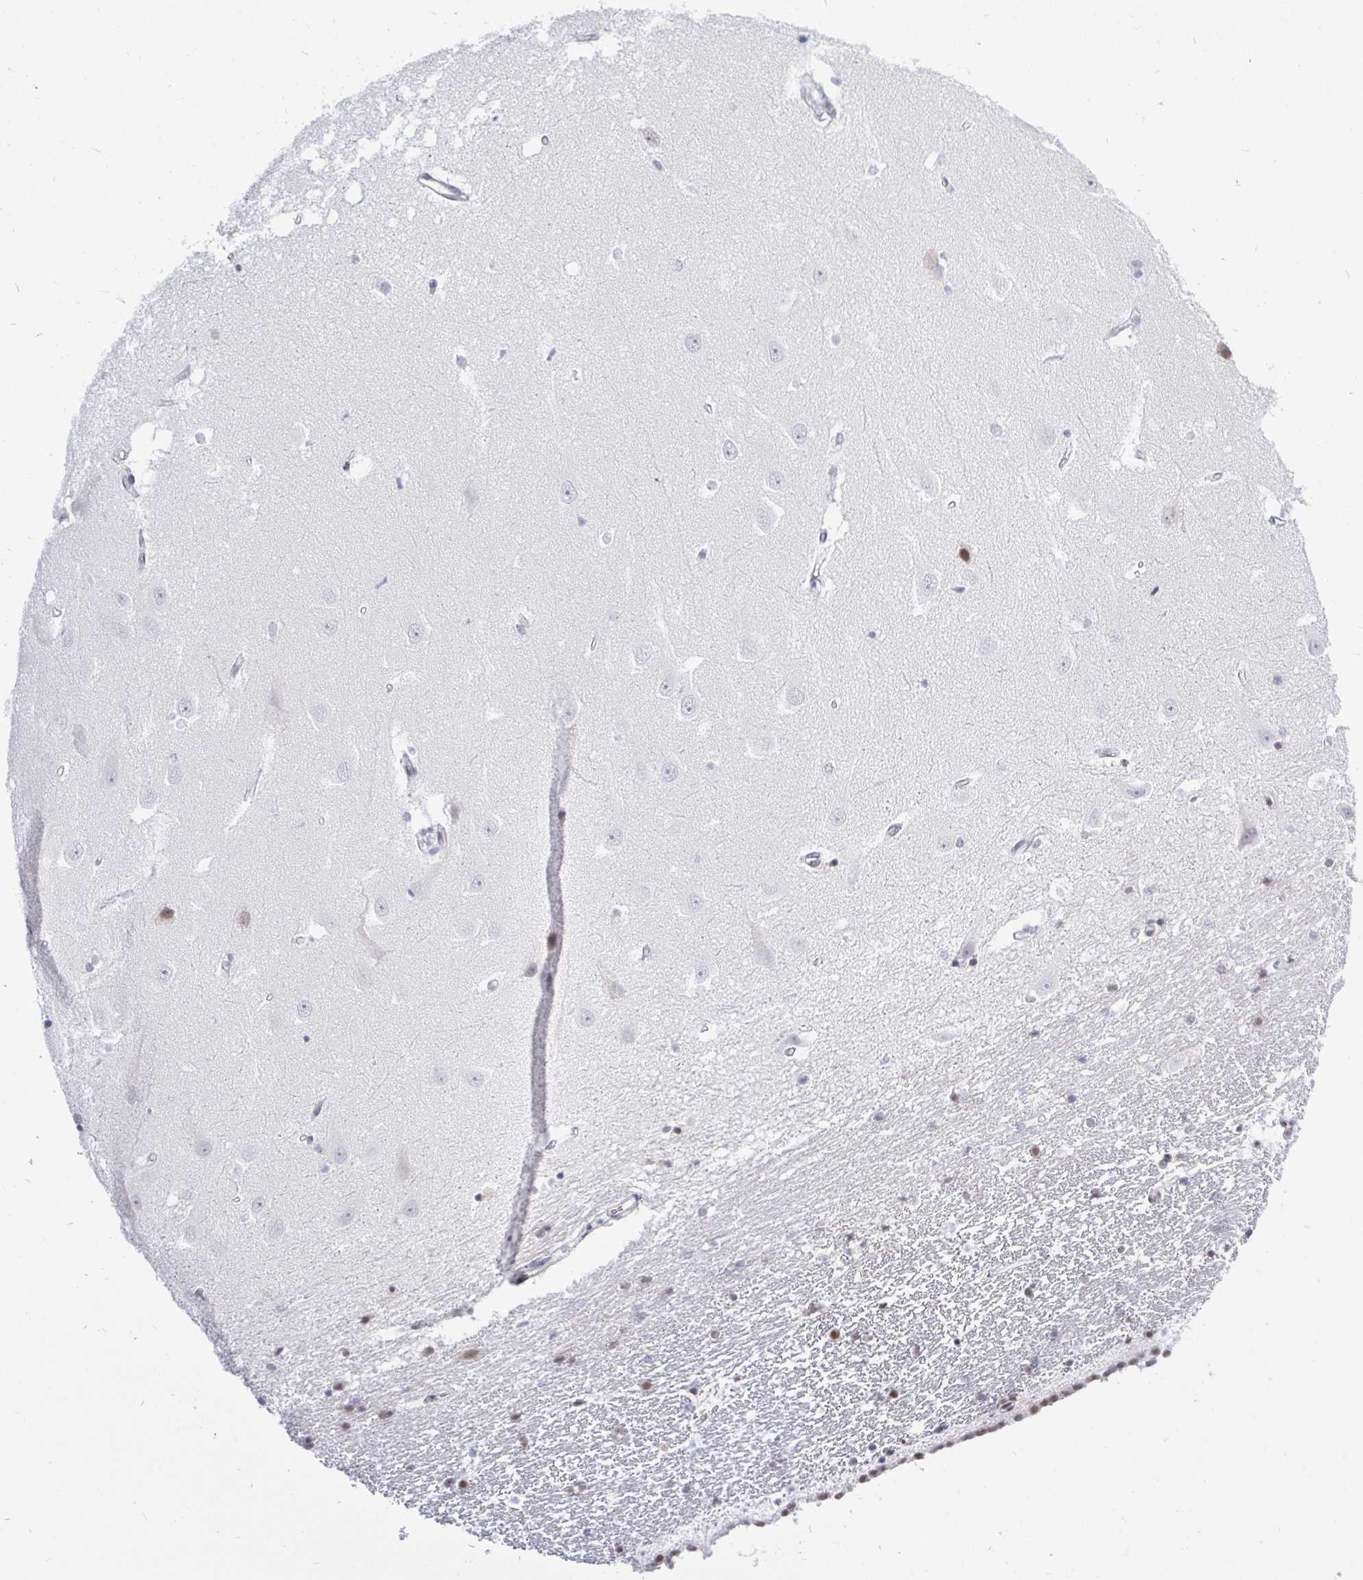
{"staining": {"intensity": "moderate", "quantity": "<25%", "location": "nuclear"}, "tissue": "hippocampus", "cell_type": "Glial cells", "image_type": "normal", "snomed": [{"axis": "morphology", "description": "Normal tissue, NOS"}, {"axis": "topography", "description": "Hippocampus"}], "caption": "Unremarkable hippocampus was stained to show a protein in brown. There is low levels of moderate nuclear staining in about <25% of glial cells. The protein is stained brown, and the nuclei are stained in blue (DAB (3,3'-diaminobenzidine) IHC with brightfield microscopy, high magnification).", "gene": "TRIP12", "patient": {"sex": "male", "age": 63}}